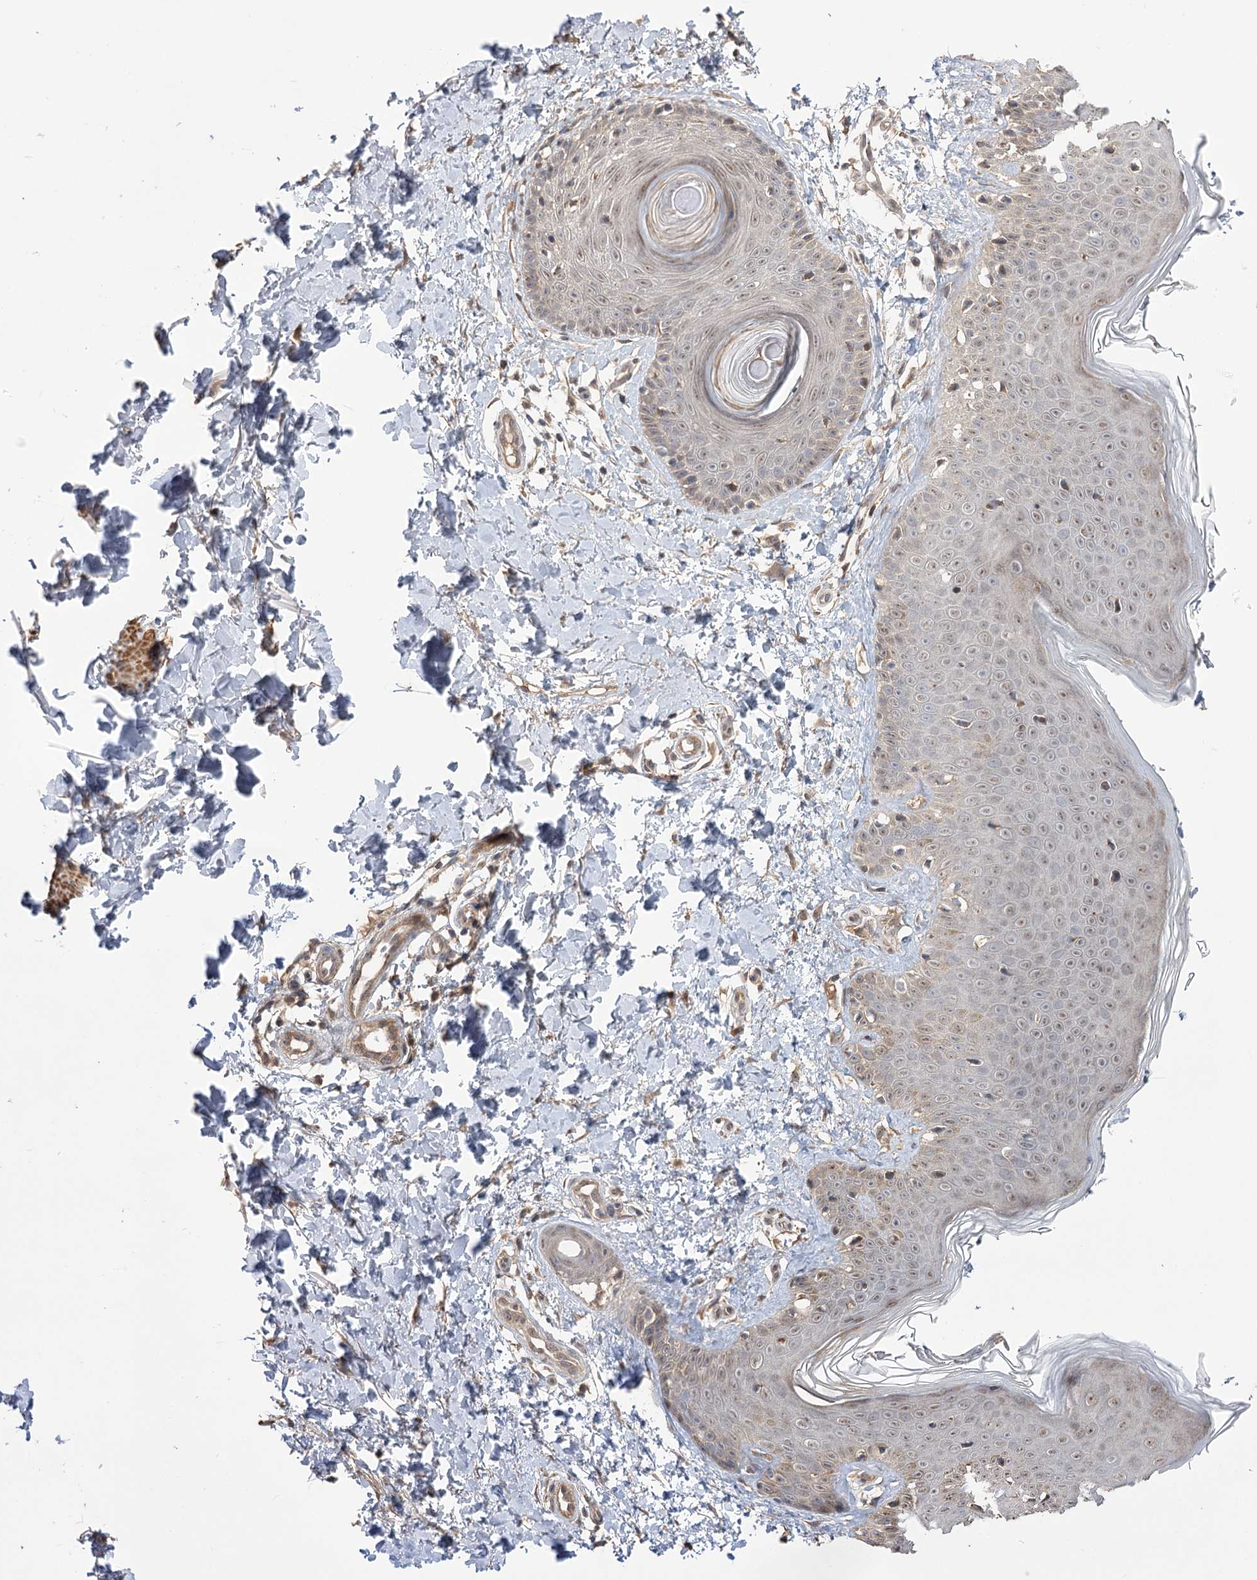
{"staining": {"intensity": "moderate", "quantity": ">75%", "location": "nuclear"}, "tissue": "skin", "cell_type": "Fibroblasts", "image_type": "normal", "snomed": [{"axis": "morphology", "description": "Normal tissue, NOS"}, {"axis": "topography", "description": "Skin"}], "caption": "A high-resolution photomicrograph shows immunohistochemistry staining of unremarkable skin, which reveals moderate nuclear staining in approximately >75% of fibroblasts.", "gene": "TENM2", "patient": {"sex": "male", "age": 37}}